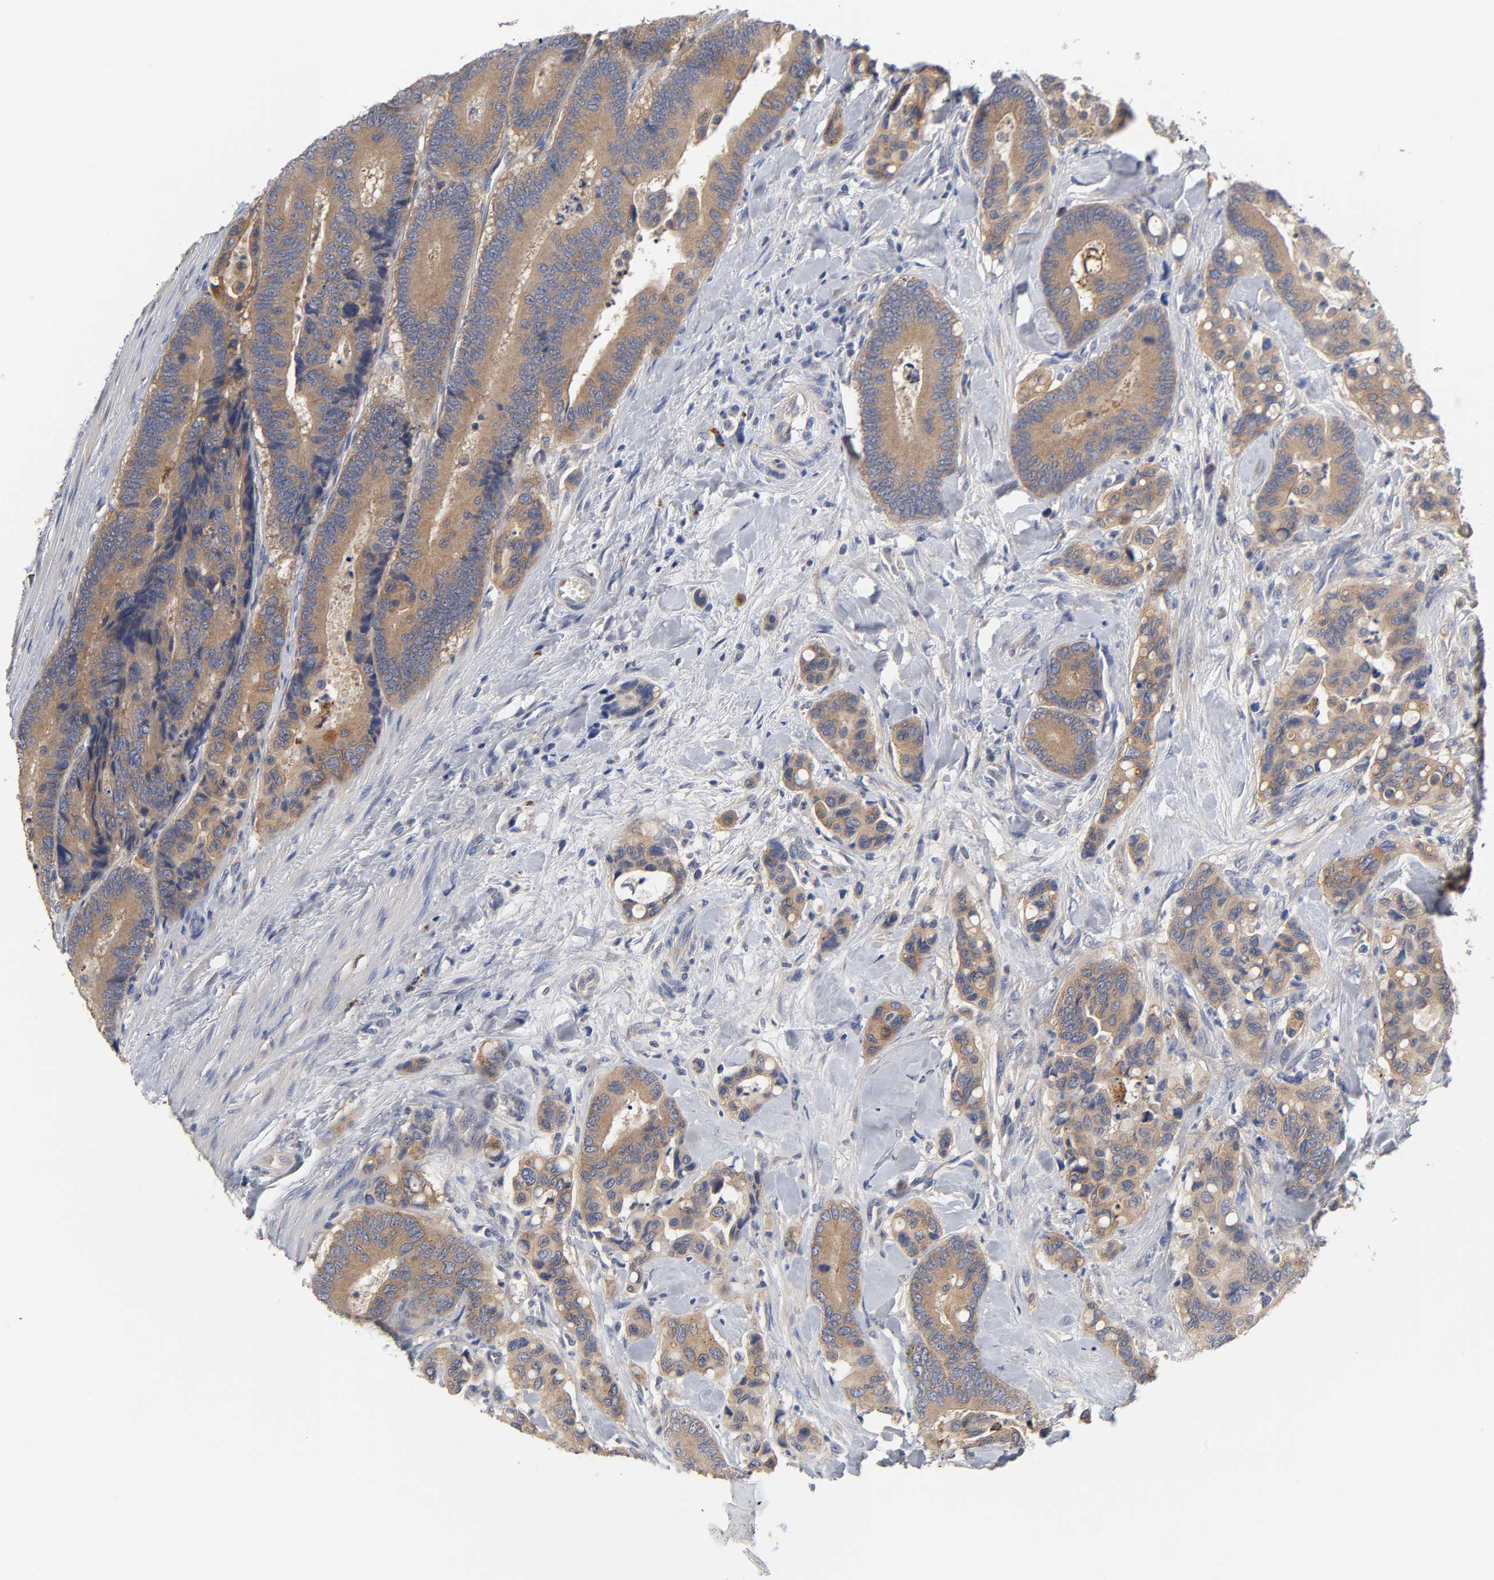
{"staining": {"intensity": "moderate", "quantity": ">75%", "location": "cytoplasmic/membranous"}, "tissue": "colorectal cancer", "cell_type": "Tumor cells", "image_type": "cancer", "snomed": [{"axis": "morphology", "description": "Normal tissue, NOS"}, {"axis": "morphology", "description": "Adenocarcinoma, NOS"}, {"axis": "topography", "description": "Colon"}], "caption": "Immunohistochemical staining of colorectal adenocarcinoma exhibits medium levels of moderate cytoplasmic/membranous protein positivity in about >75% of tumor cells. Immunohistochemistry stains the protein in brown and the nuclei are stained blue.", "gene": "C17orf75", "patient": {"sex": "male", "age": 82}}